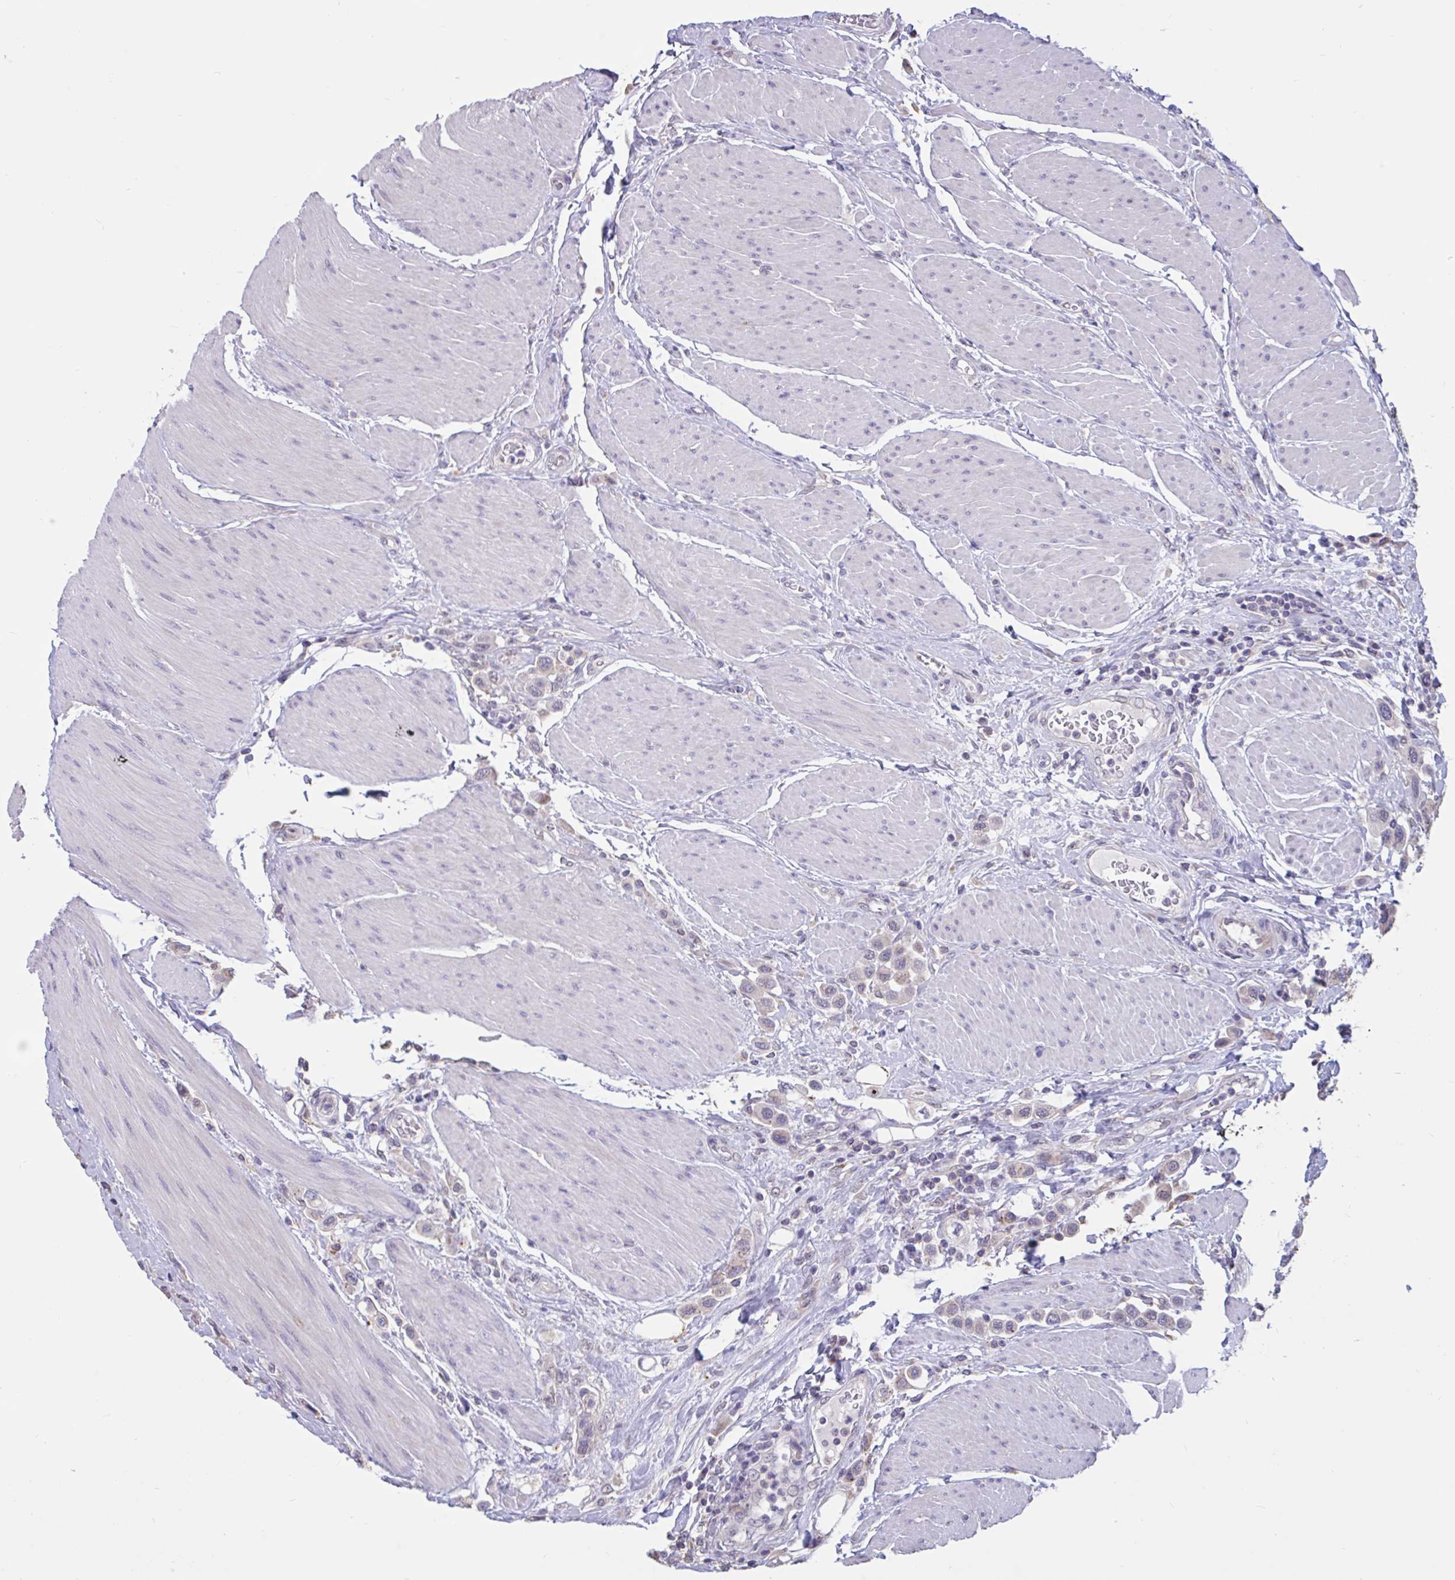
{"staining": {"intensity": "weak", "quantity": "25%-75%", "location": "cytoplasmic/membranous"}, "tissue": "urothelial cancer", "cell_type": "Tumor cells", "image_type": "cancer", "snomed": [{"axis": "morphology", "description": "Urothelial carcinoma, High grade"}, {"axis": "topography", "description": "Urinary bladder"}], "caption": "Immunohistochemical staining of urothelial carcinoma (high-grade) demonstrates low levels of weak cytoplasmic/membranous expression in about 25%-75% of tumor cells.", "gene": "DDX39A", "patient": {"sex": "male", "age": 50}}